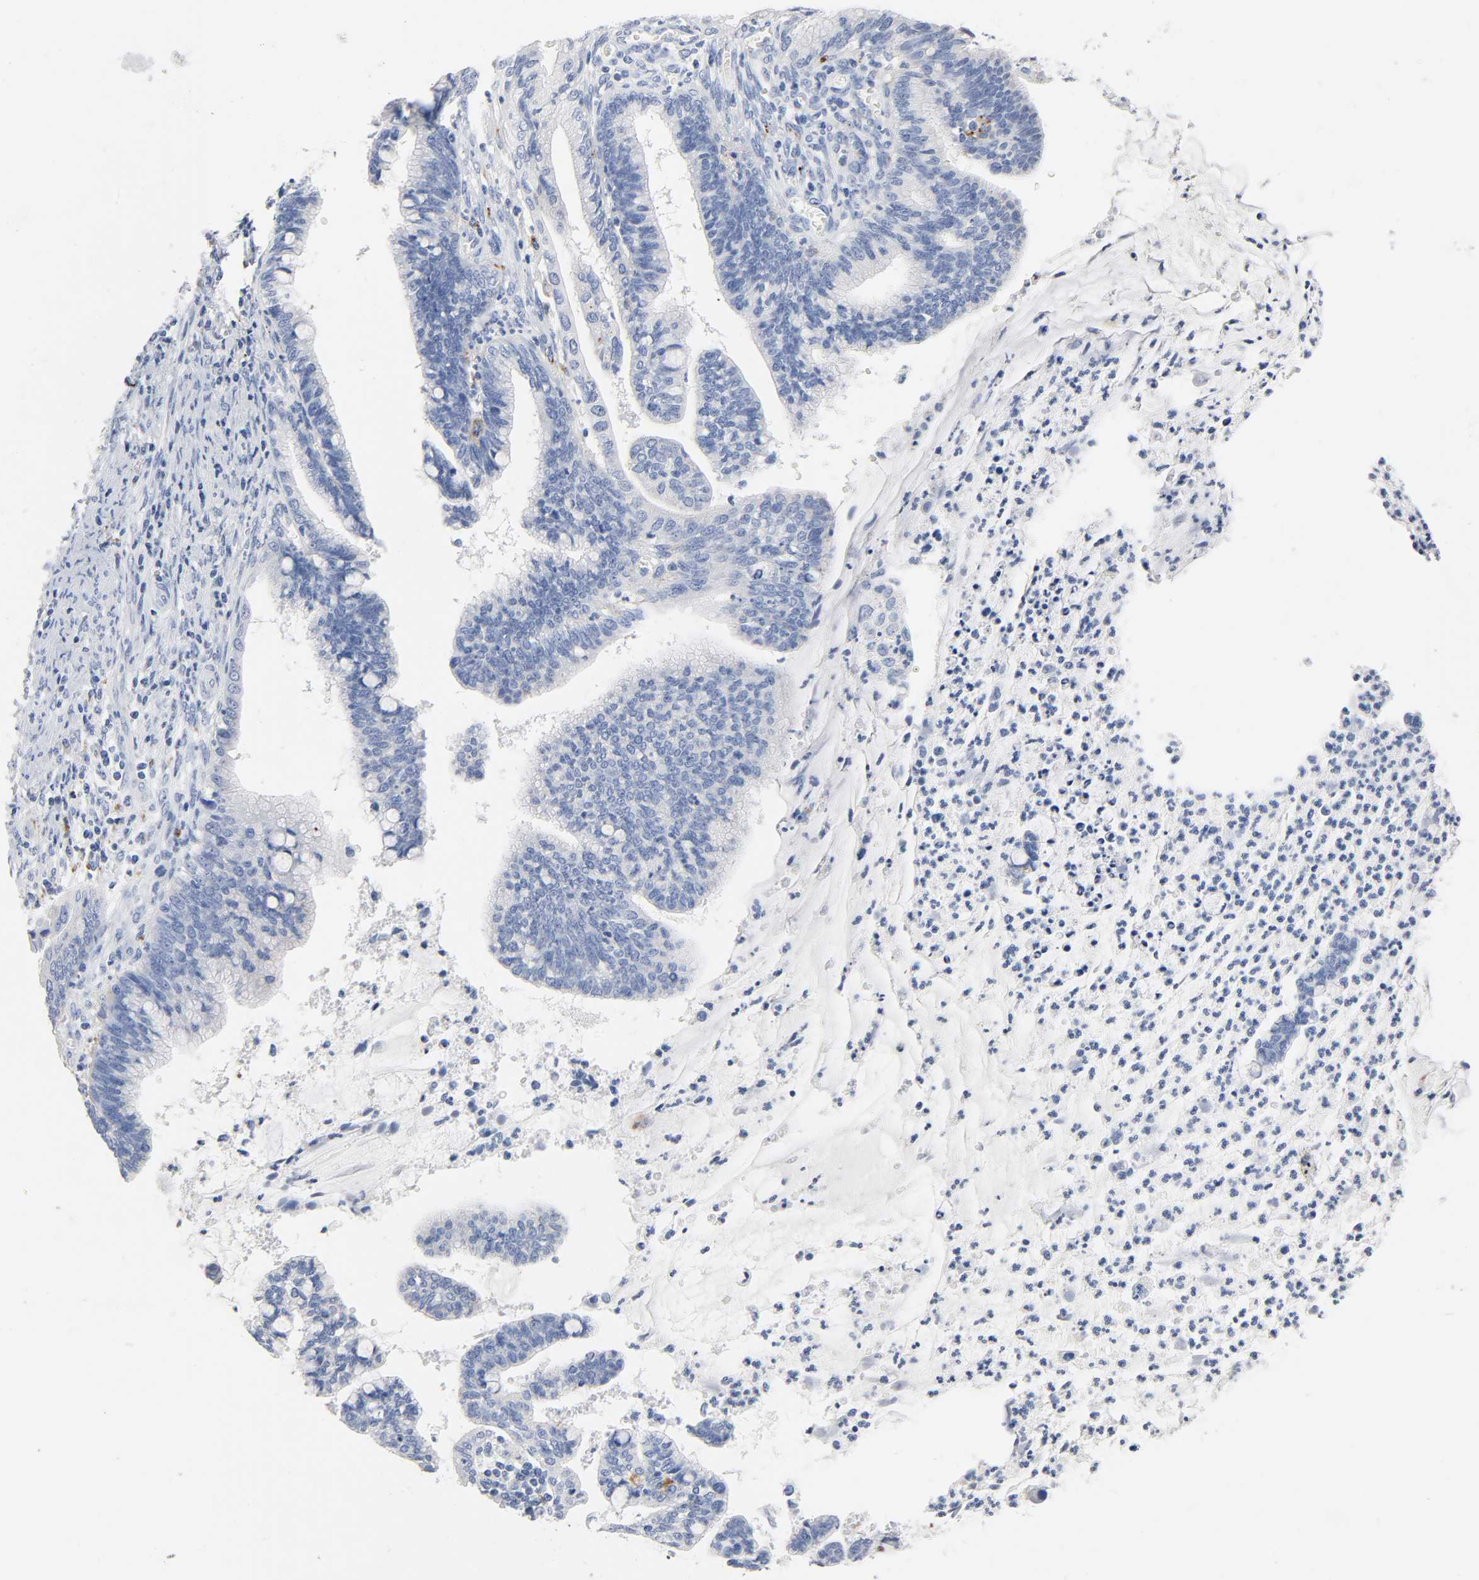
{"staining": {"intensity": "negative", "quantity": "none", "location": "none"}, "tissue": "cervical cancer", "cell_type": "Tumor cells", "image_type": "cancer", "snomed": [{"axis": "morphology", "description": "Adenocarcinoma, NOS"}, {"axis": "topography", "description": "Cervix"}], "caption": "A histopathology image of cervical cancer stained for a protein reveals no brown staining in tumor cells. Brightfield microscopy of immunohistochemistry (IHC) stained with DAB (3,3'-diaminobenzidine) (brown) and hematoxylin (blue), captured at high magnification.", "gene": "PLP1", "patient": {"sex": "female", "age": 36}}